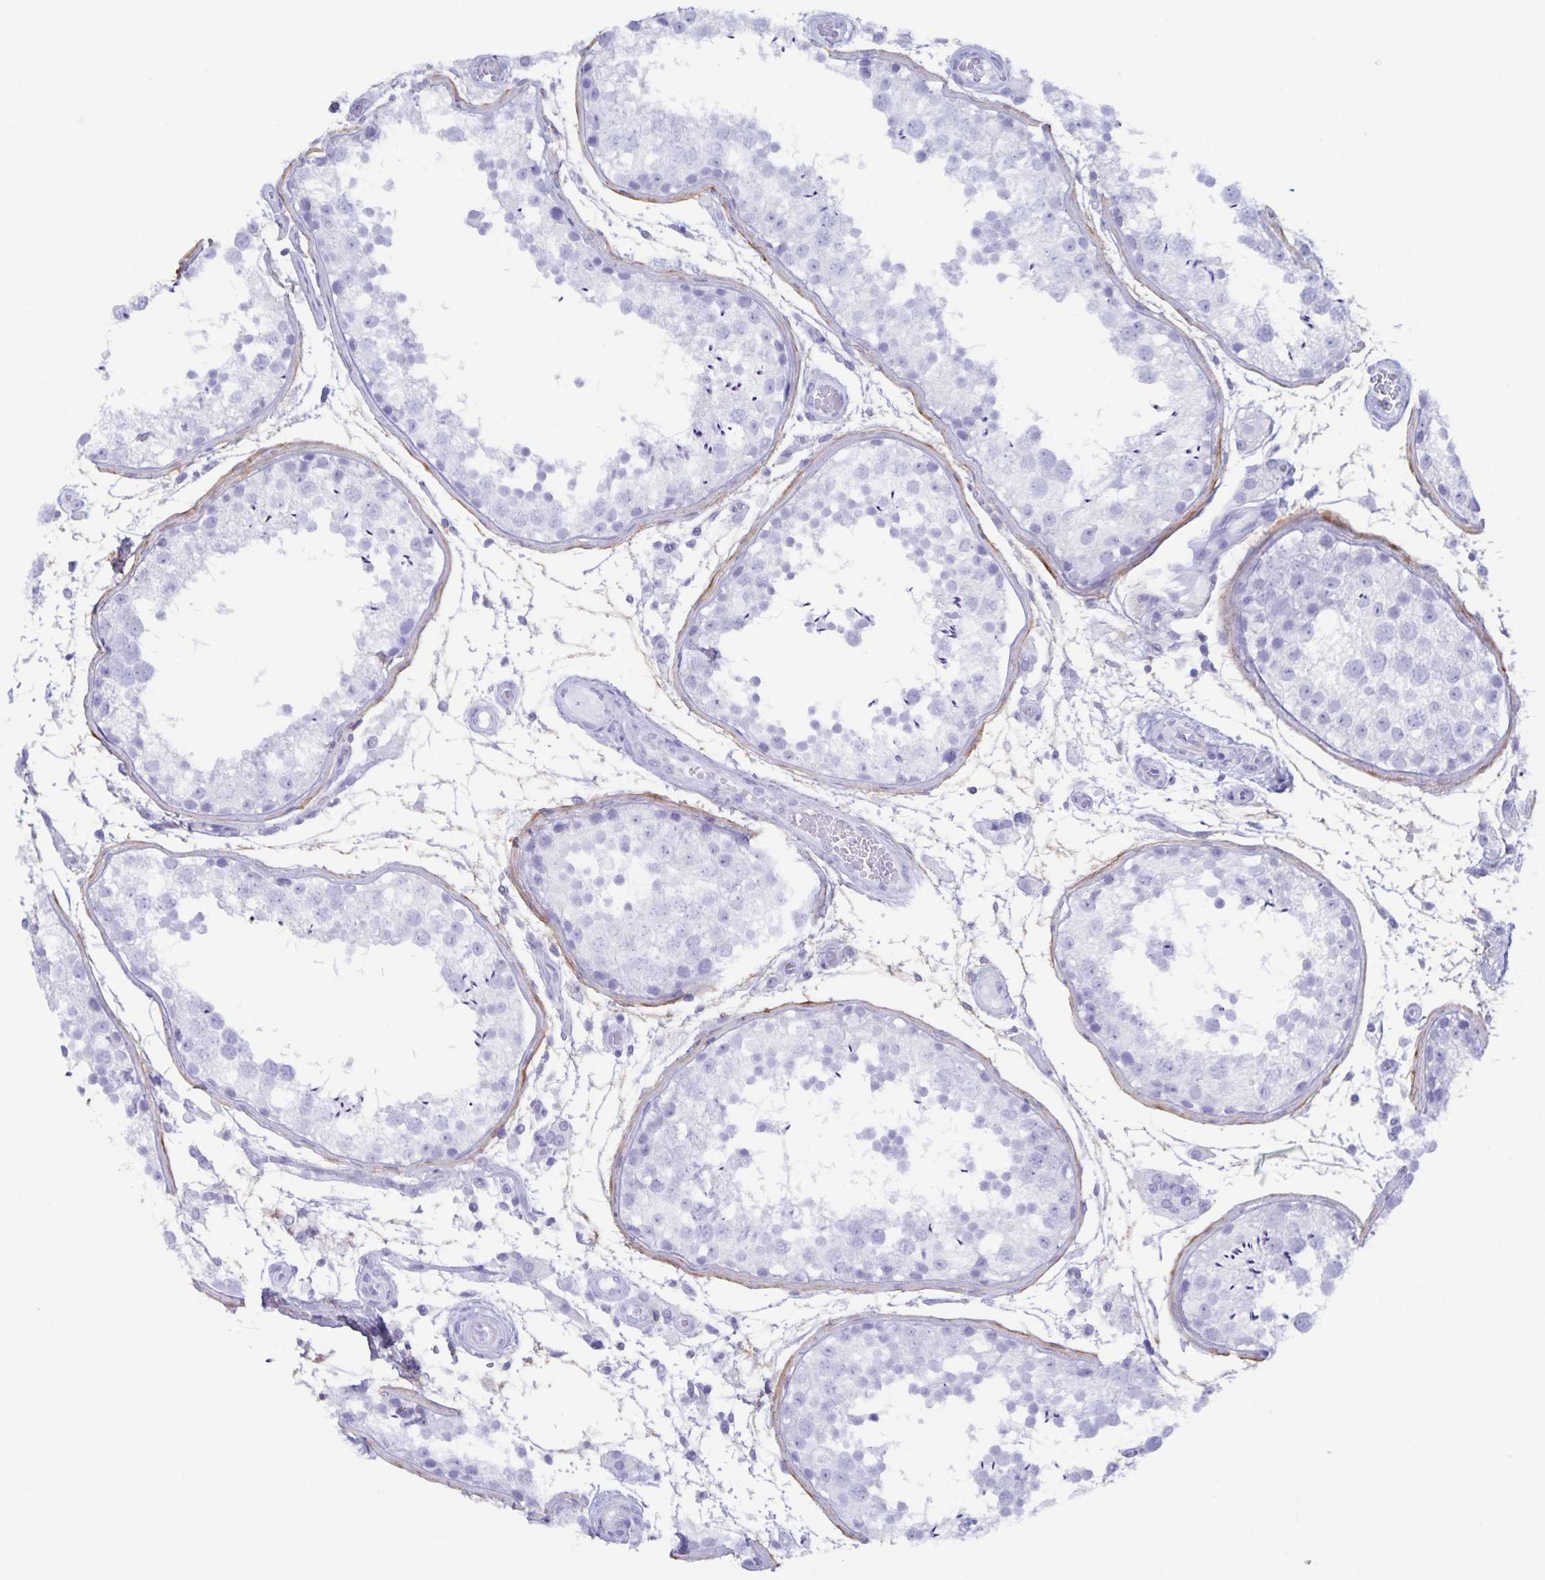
{"staining": {"intensity": "negative", "quantity": "none", "location": "none"}, "tissue": "testis", "cell_type": "Cells in seminiferous ducts", "image_type": "normal", "snomed": [{"axis": "morphology", "description": "Normal tissue, NOS"}, {"axis": "topography", "description": "Testis"}], "caption": "Testis stained for a protein using immunohistochemistry (IHC) exhibits no positivity cells in seminiferous ducts.", "gene": "AQP4", "patient": {"sex": "male", "age": 29}}